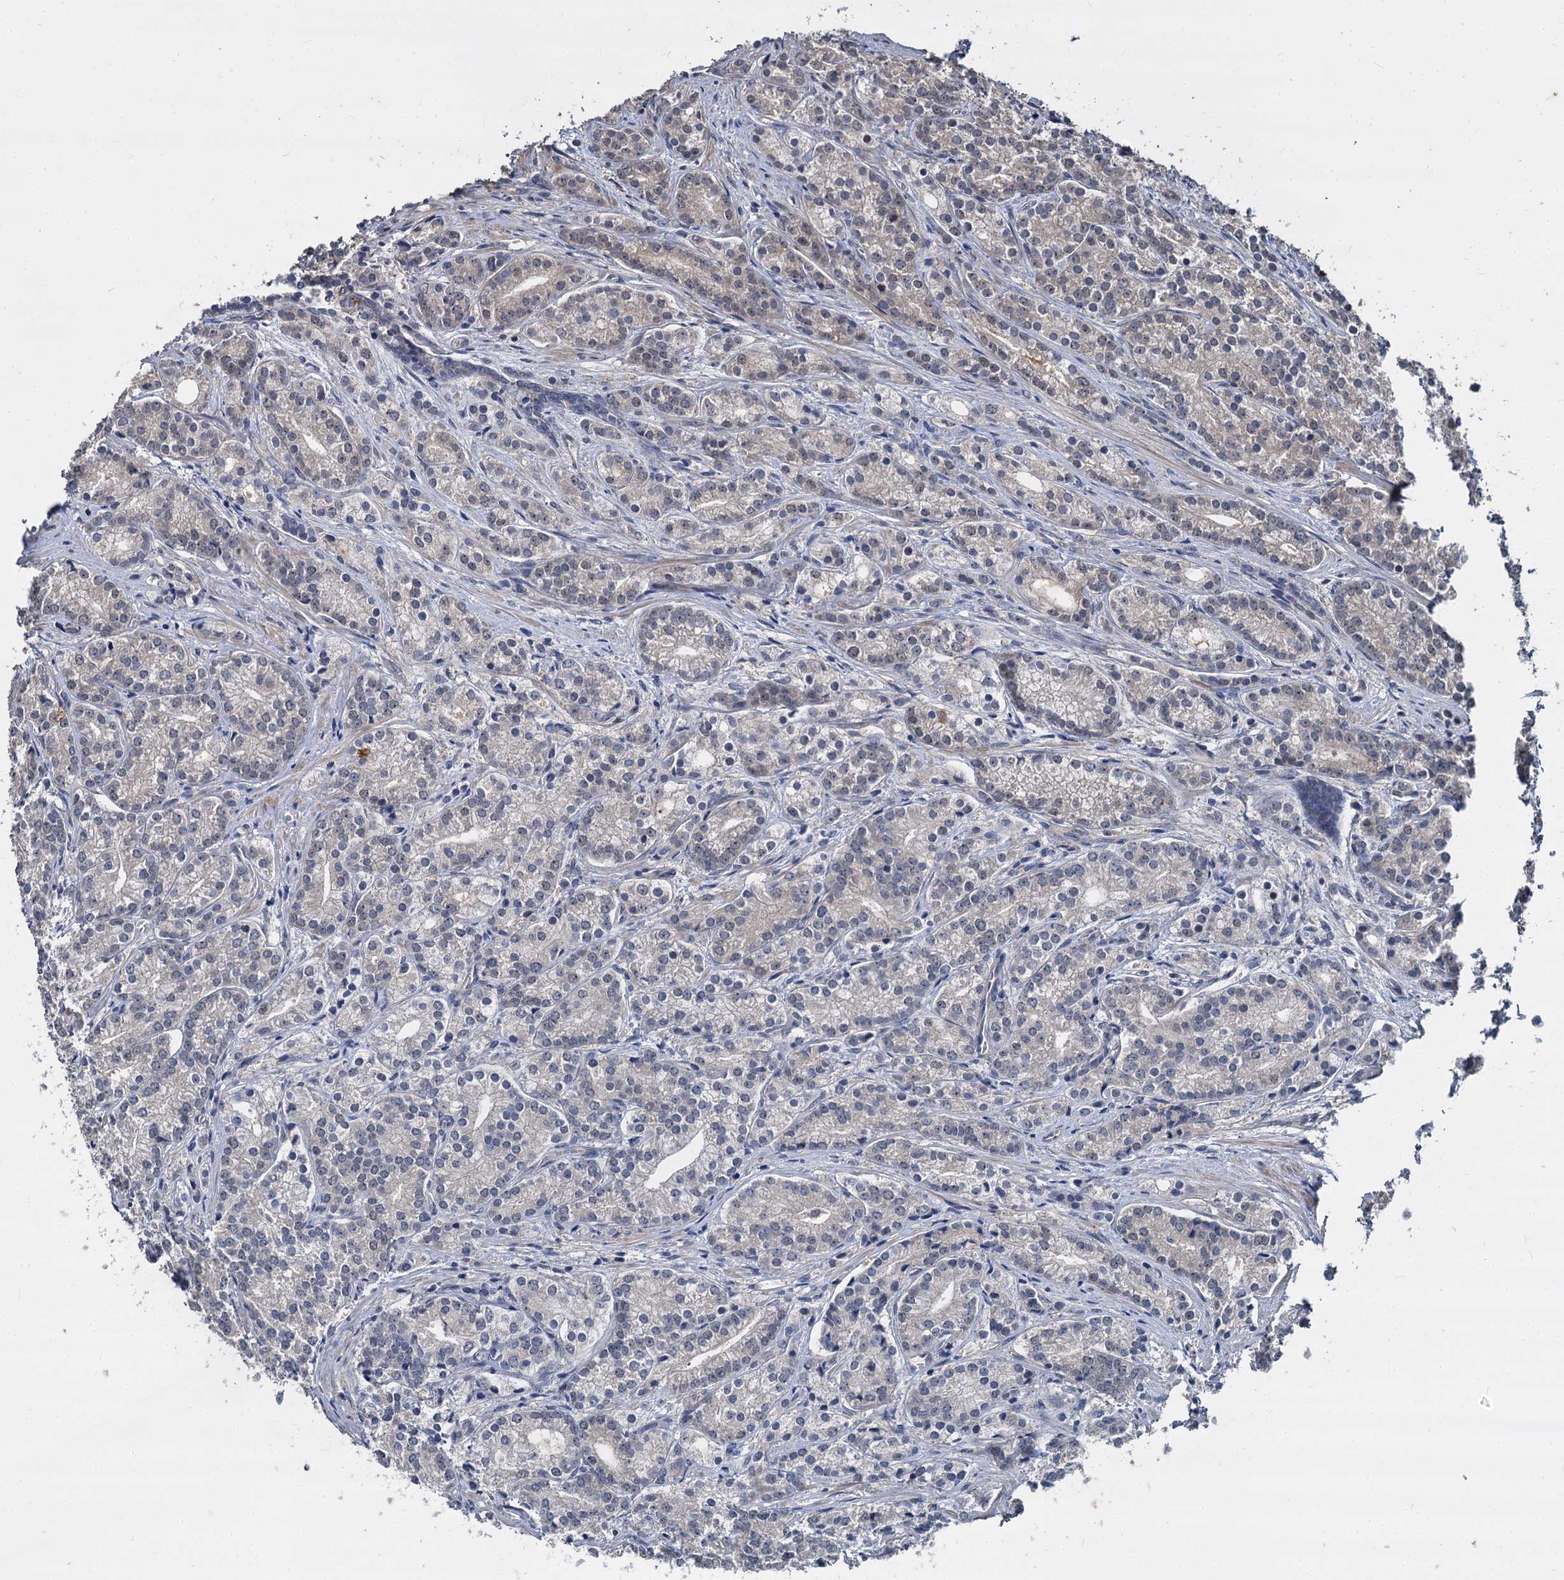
{"staining": {"intensity": "negative", "quantity": "none", "location": "none"}, "tissue": "prostate cancer", "cell_type": "Tumor cells", "image_type": "cancer", "snomed": [{"axis": "morphology", "description": "Adenocarcinoma, Low grade"}, {"axis": "topography", "description": "Prostate"}], "caption": "DAB immunohistochemical staining of human prostate adenocarcinoma (low-grade) shows no significant positivity in tumor cells.", "gene": "CCDC184", "patient": {"sex": "male", "age": 71}}